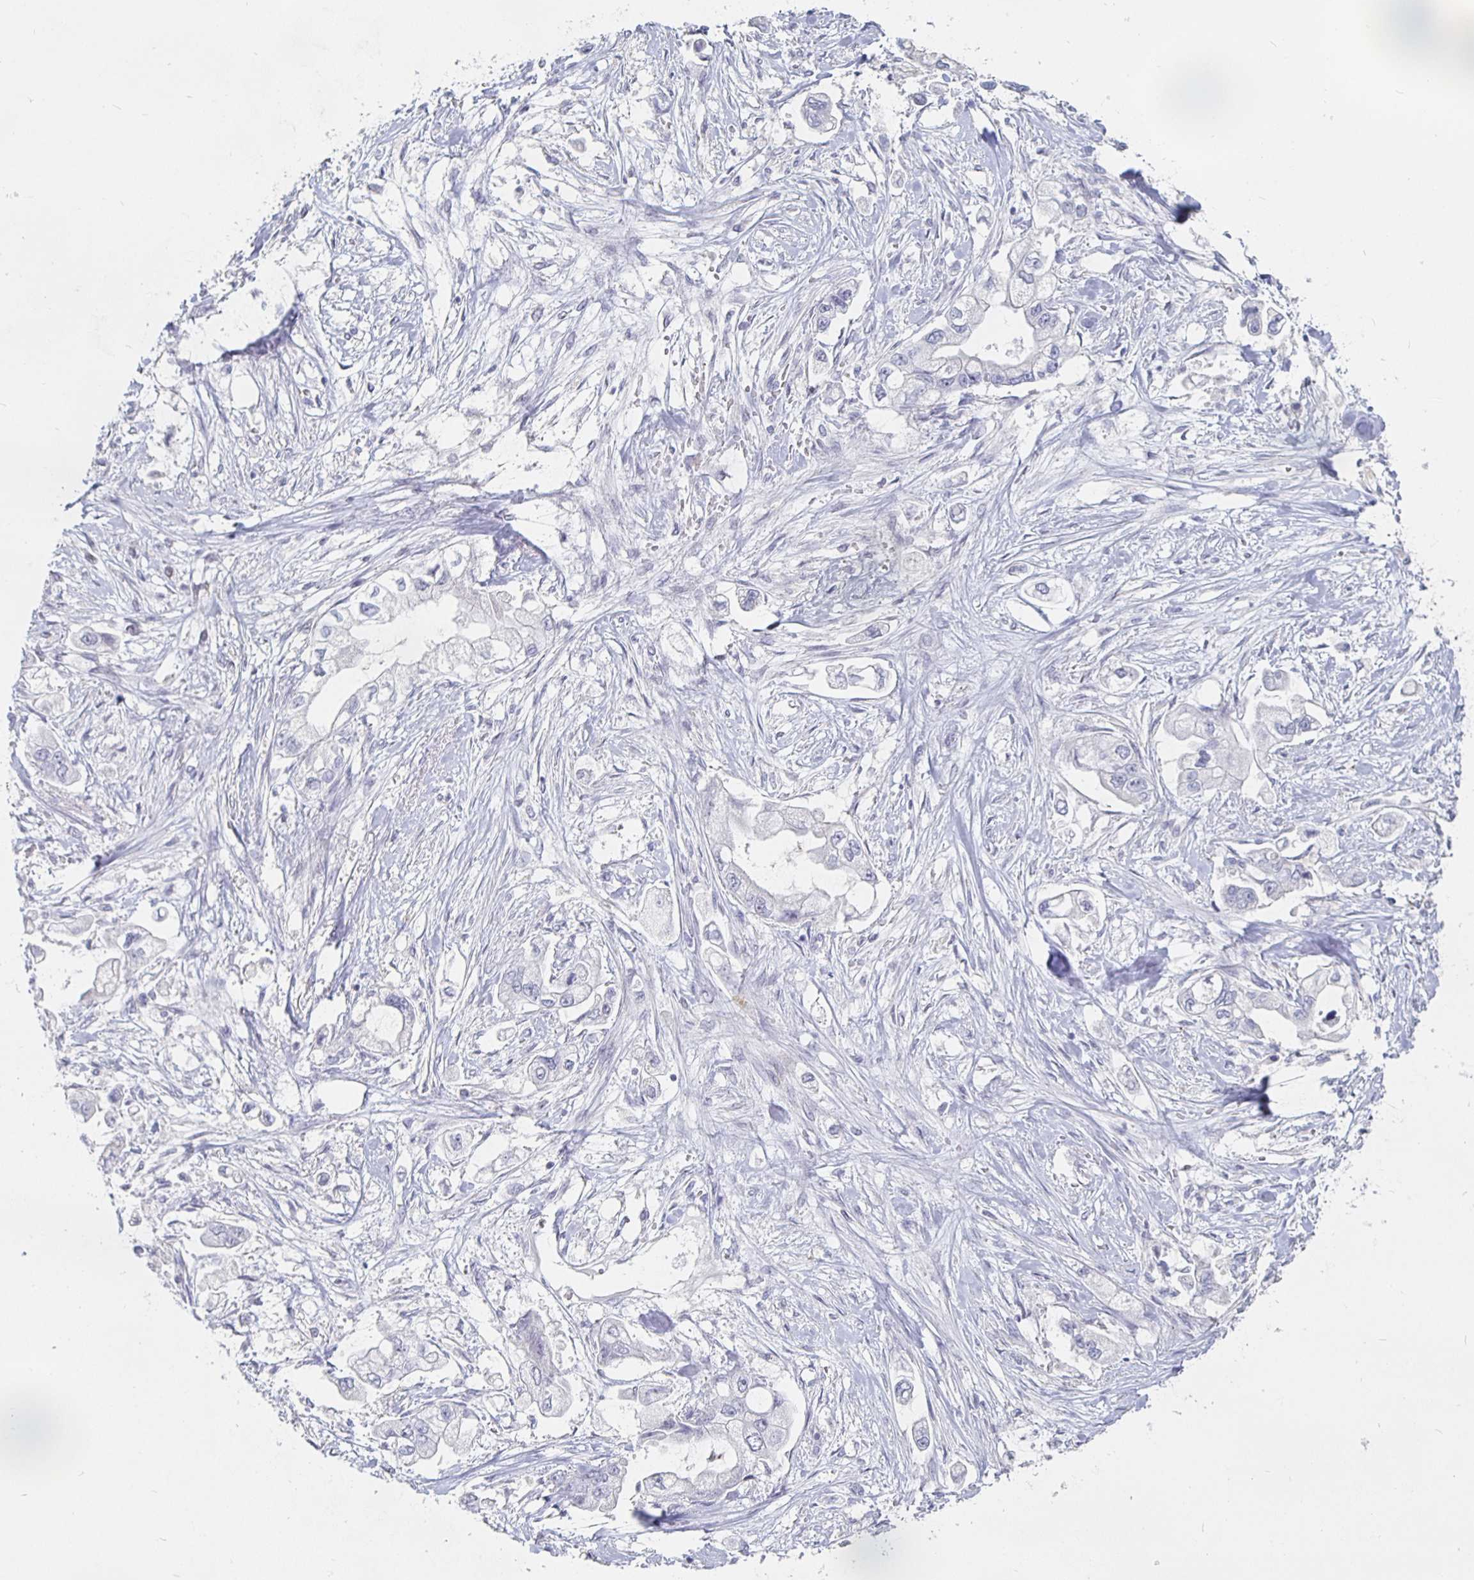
{"staining": {"intensity": "negative", "quantity": "none", "location": "none"}, "tissue": "stomach cancer", "cell_type": "Tumor cells", "image_type": "cancer", "snomed": [{"axis": "morphology", "description": "Adenocarcinoma, NOS"}, {"axis": "topography", "description": "Stomach"}], "caption": "IHC photomicrograph of neoplastic tissue: stomach cancer stained with DAB (3,3'-diaminobenzidine) exhibits no significant protein positivity in tumor cells.", "gene": "S100G", "patient": {"sex": "male", "age": 62}}